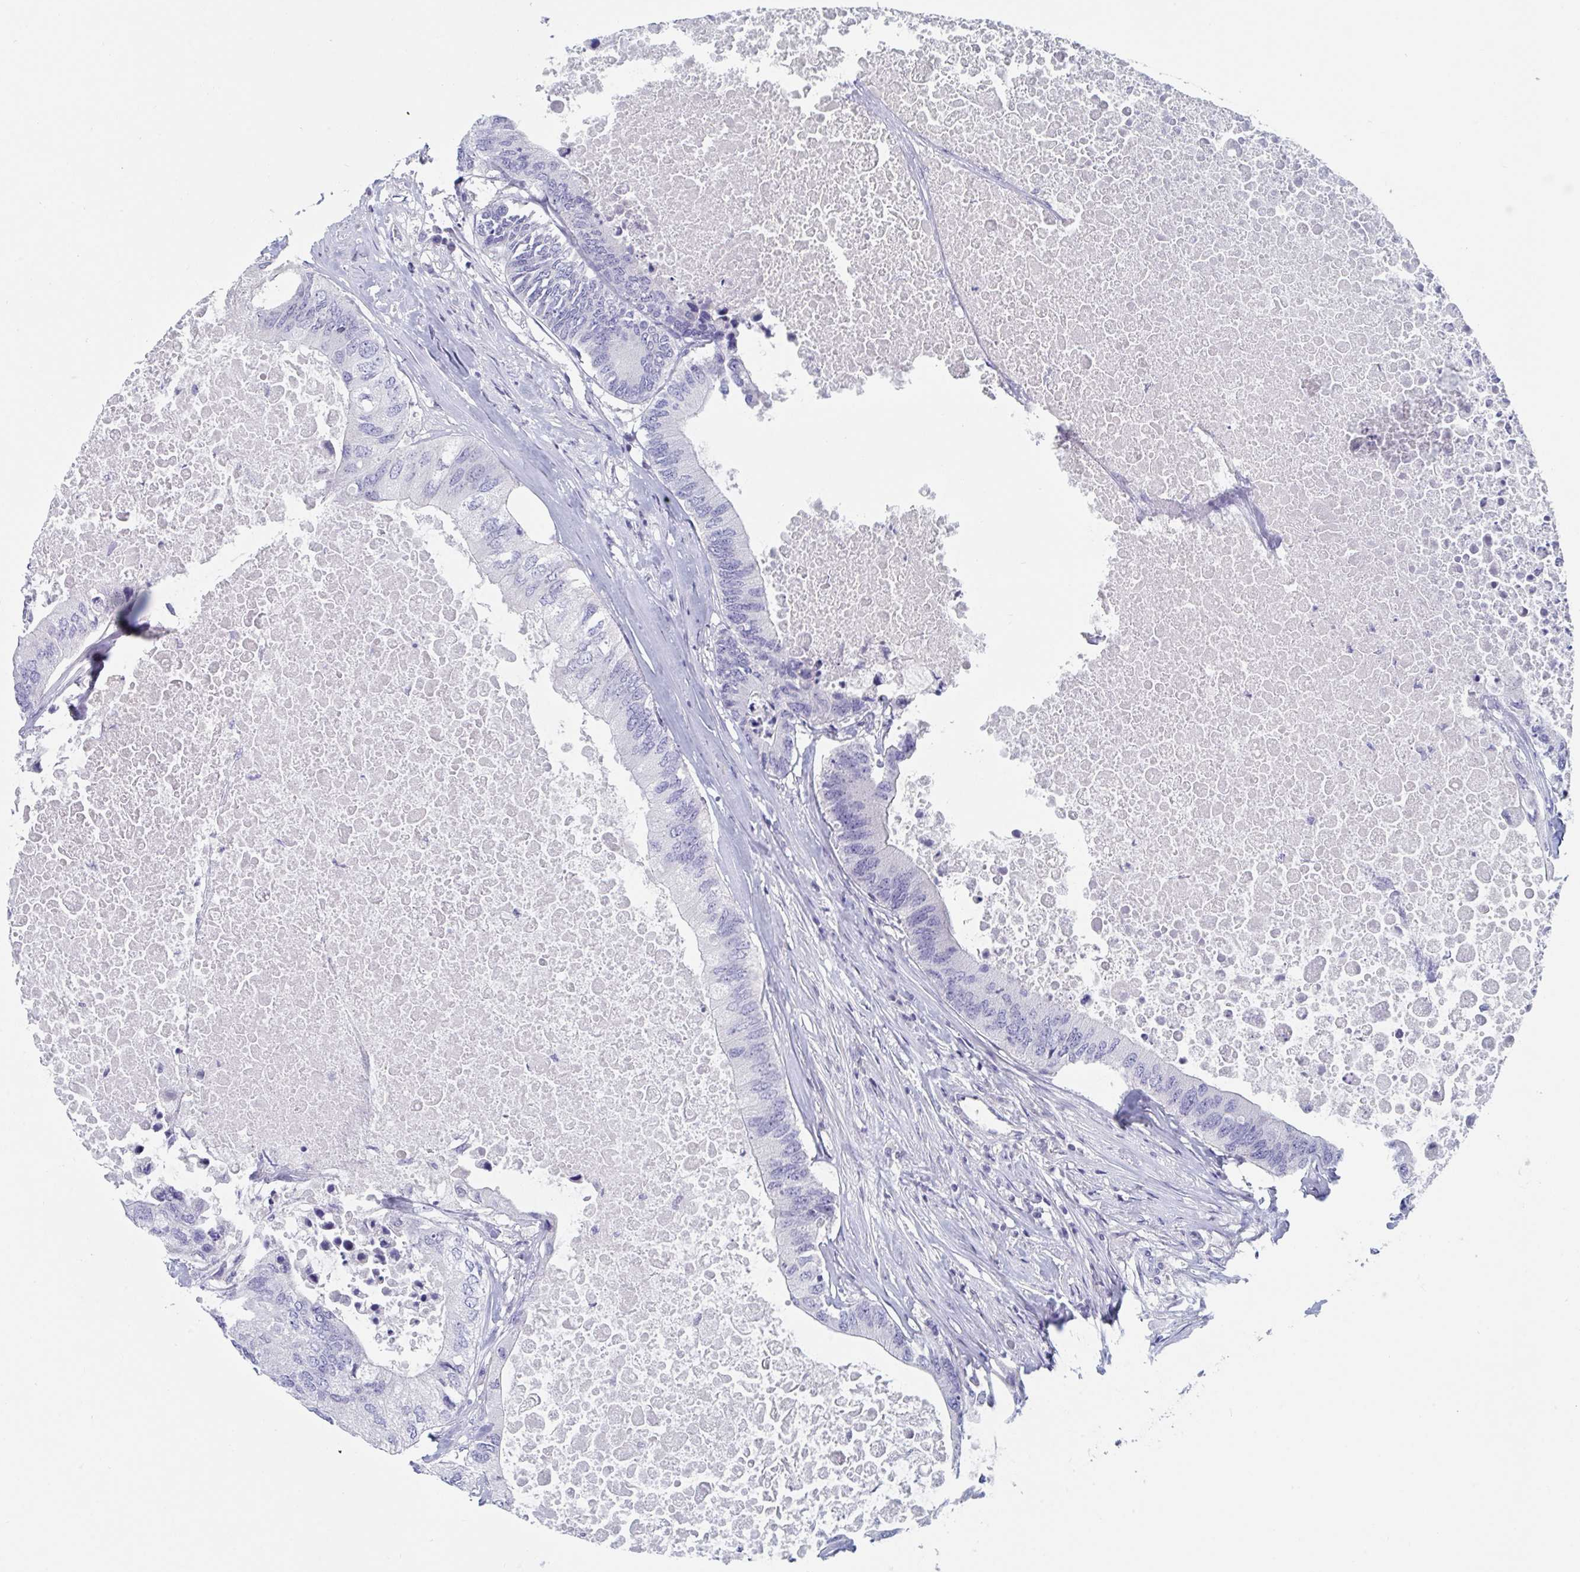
{"staining": {"intensity": "negative", "quantity": "none", "location": "none"}, "tissue": "colorectal cancer", "cell_type": "Tumor cells", "image_type": "cancer", "snomed": [{"axis": "morphology", "description": "Adenocarcinoma, NOS"}, {"axis": "topography", "description": "Colon"}], "caption": "The IHC image has no significant positivity in tumor cells of colorectal cancer (adenocarcinoma) tissue. The staining was performed using DAB to visualize the protein expression in brown, while the nuclei were stained in blue with hematoxylin (Magnification: 20x).", "gene": "DPEP3", "patient": {"sex": "male", "age": 71}}